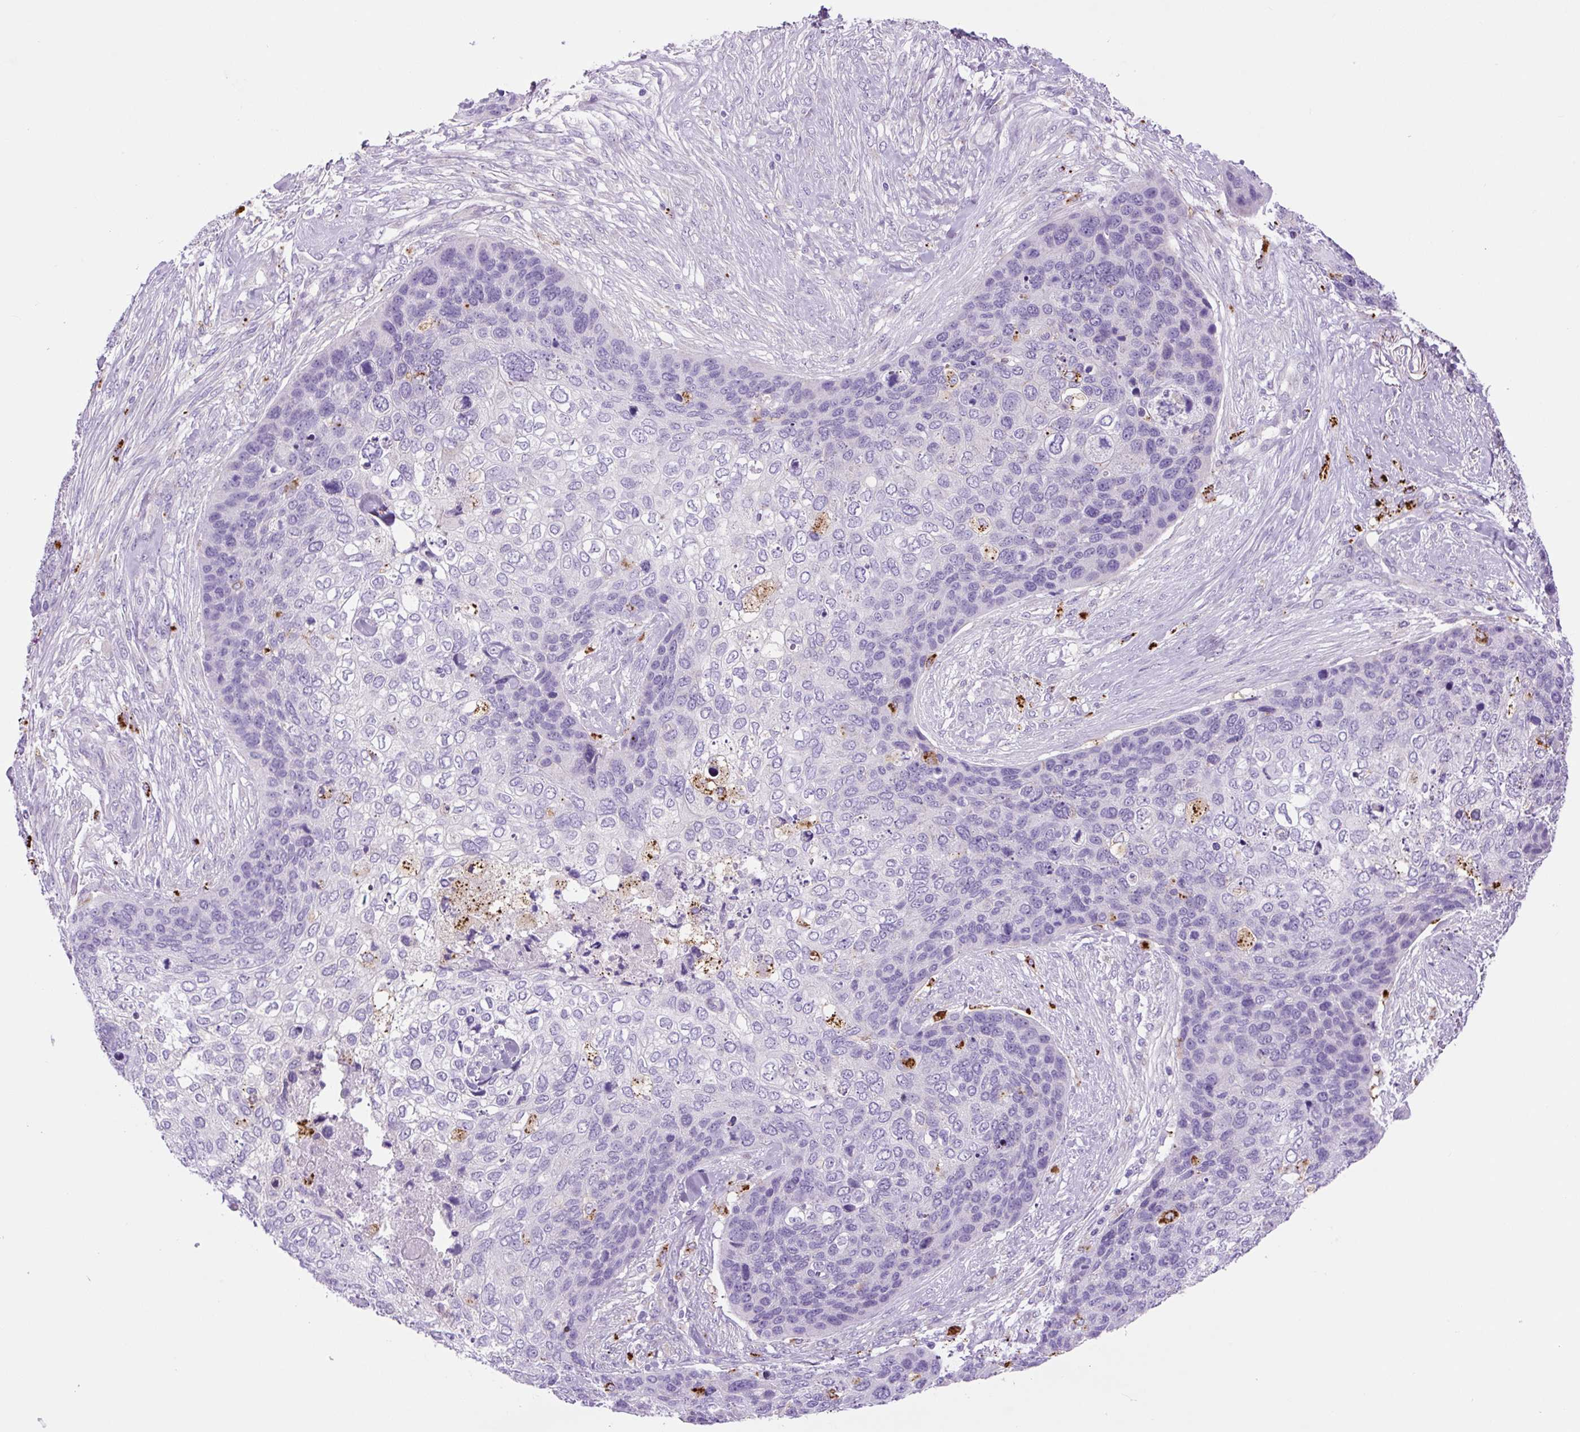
{"staining": {"intensity": "negative", "quantity": "none", "location": "none"}, "tissue": "skin cancer", "cell_type": "Tumor cells", "image_type": "cancer", "snomed": [{"axis": "morphology", "description": "Basal cell carcinoma"}, {"axis": "topography", "description": "Skin"}], "caption": "Immunohistochemistry (IHC) photomicrograph of neoplastic tissue: human basal cell carcinoma (skin) stained with DAB reveals no significant protein positivity in tumor cells.", "gene": "LCN10", "patient": {"sex": "female", "age": 74}}